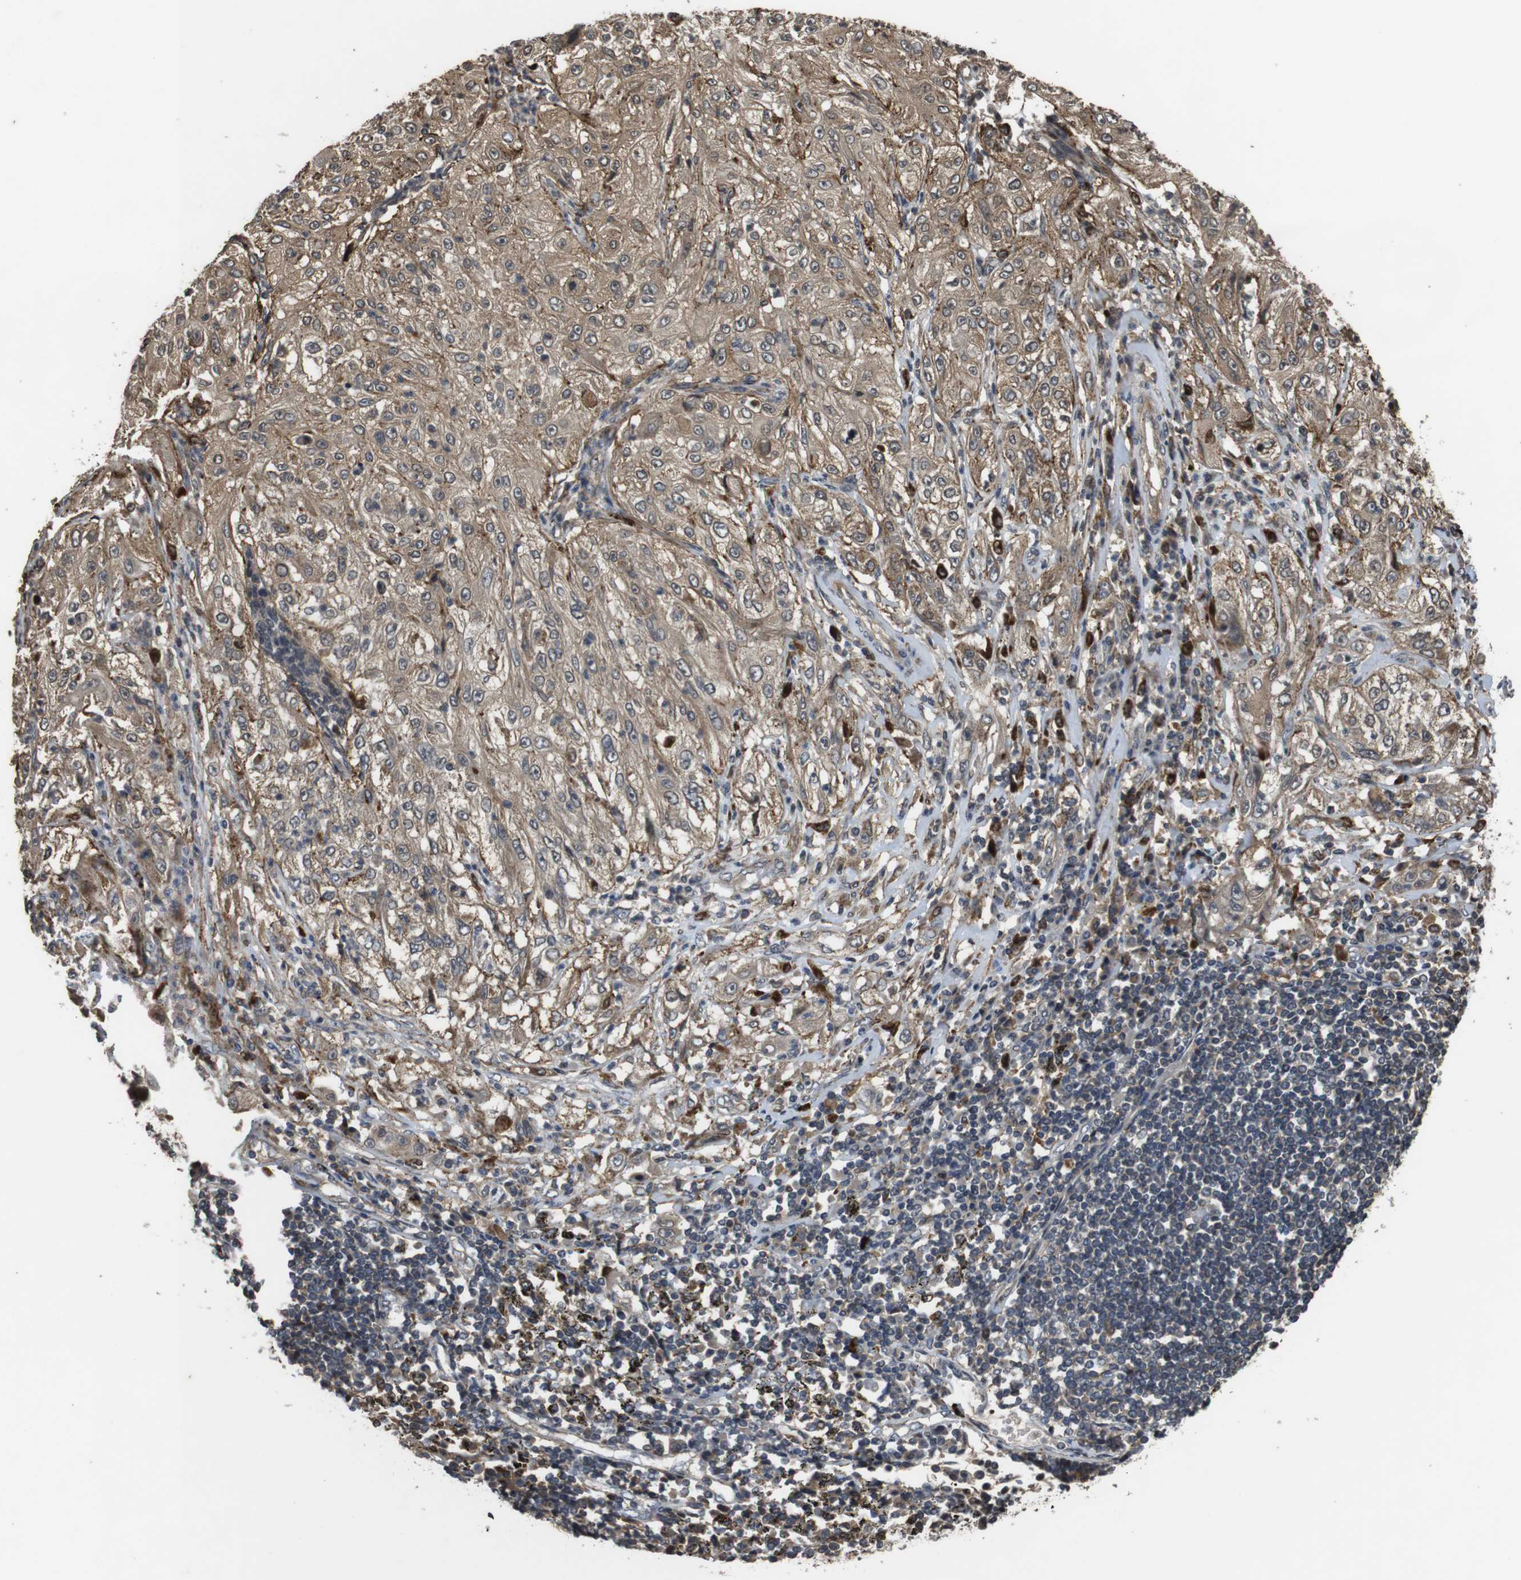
{"staining": {"intensity": "moderate", "quantity": ">75%", "location": "cytoplasmic/membranous,nuclear"}, "tissue": "lung cancer", "cell_type": "Tumor cells", "image_type": "cancer", "snomed": [{"axis": "morphology", "description": "Inflammation, NOS"}, {"axis": "morphology", "description": "Squamous cell carcinoma, NOS"}, {"axis": "topography", "description": "Lymph node"}, {"axis": "topography", "description": "Soft tissue"}, {"axis": "topography", "description": "Lung"}], "caption": "Squamous cell carcinoma (lung) stained for a protein displays moderate cytoplasmic/membranous and nuclear positivity in tumor cells.", "gene": "FZD10", "patient": {"sex": "male", "age": 66}}